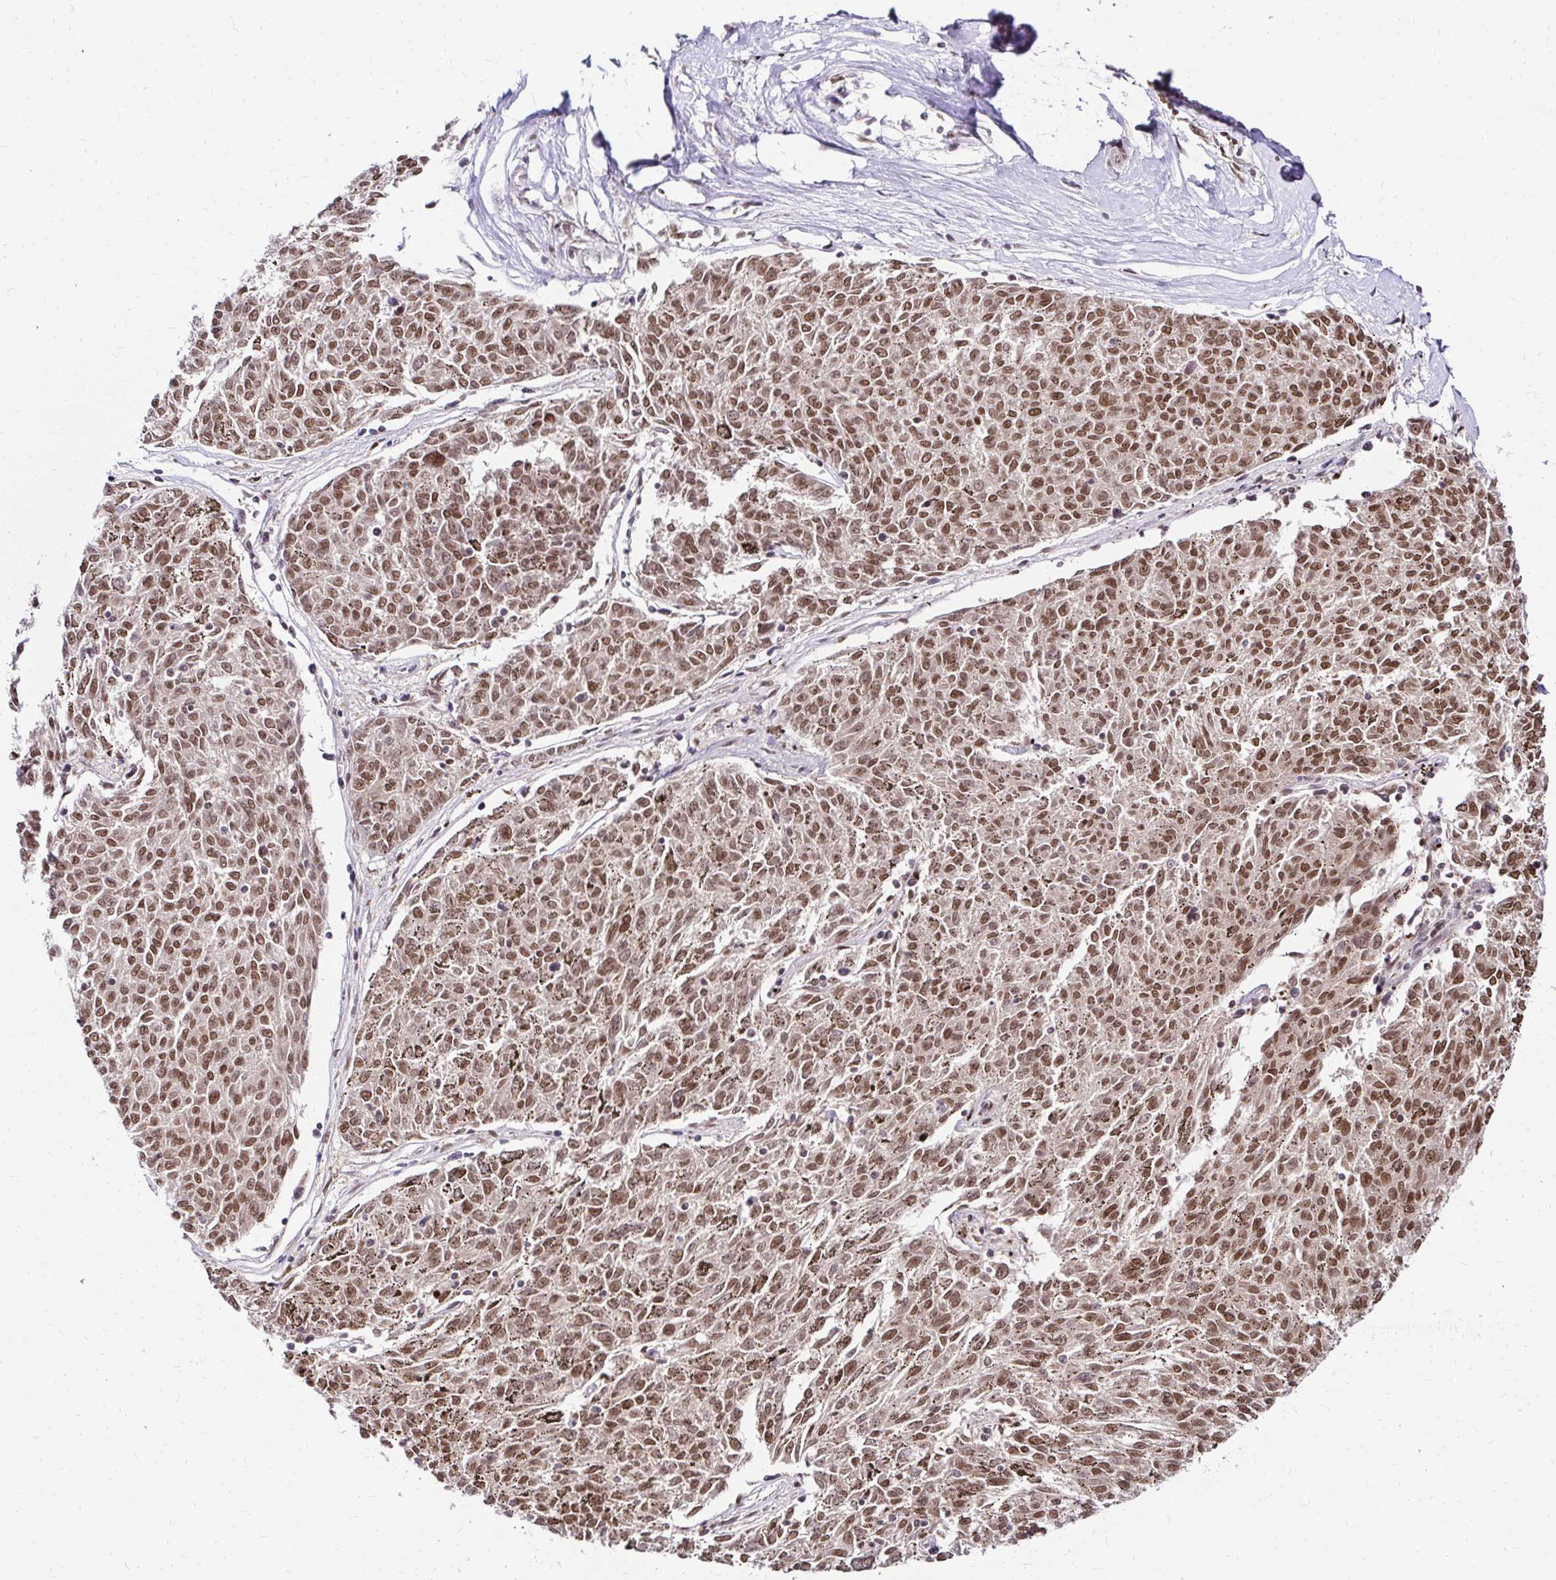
{"staining": {"intensity": "moderate", "quantity": "25%-75%", "location": "nuclear"}, "tissue": "melanoma", "cell_type": "Tumor cells", "image_type": "cancer", "snomed": [{"axis": "morphology", "description": "Malignant melanoma, NOS"}, {"axis": "topography", "description": "Skin"}], "caption": "Protein expression analysis of malignant melanoma displays moderate nuclear staining in about 25%-75% of tumor cells.", "gene": "GLYR1", "patient": {"sex": "female", "age": 72}}